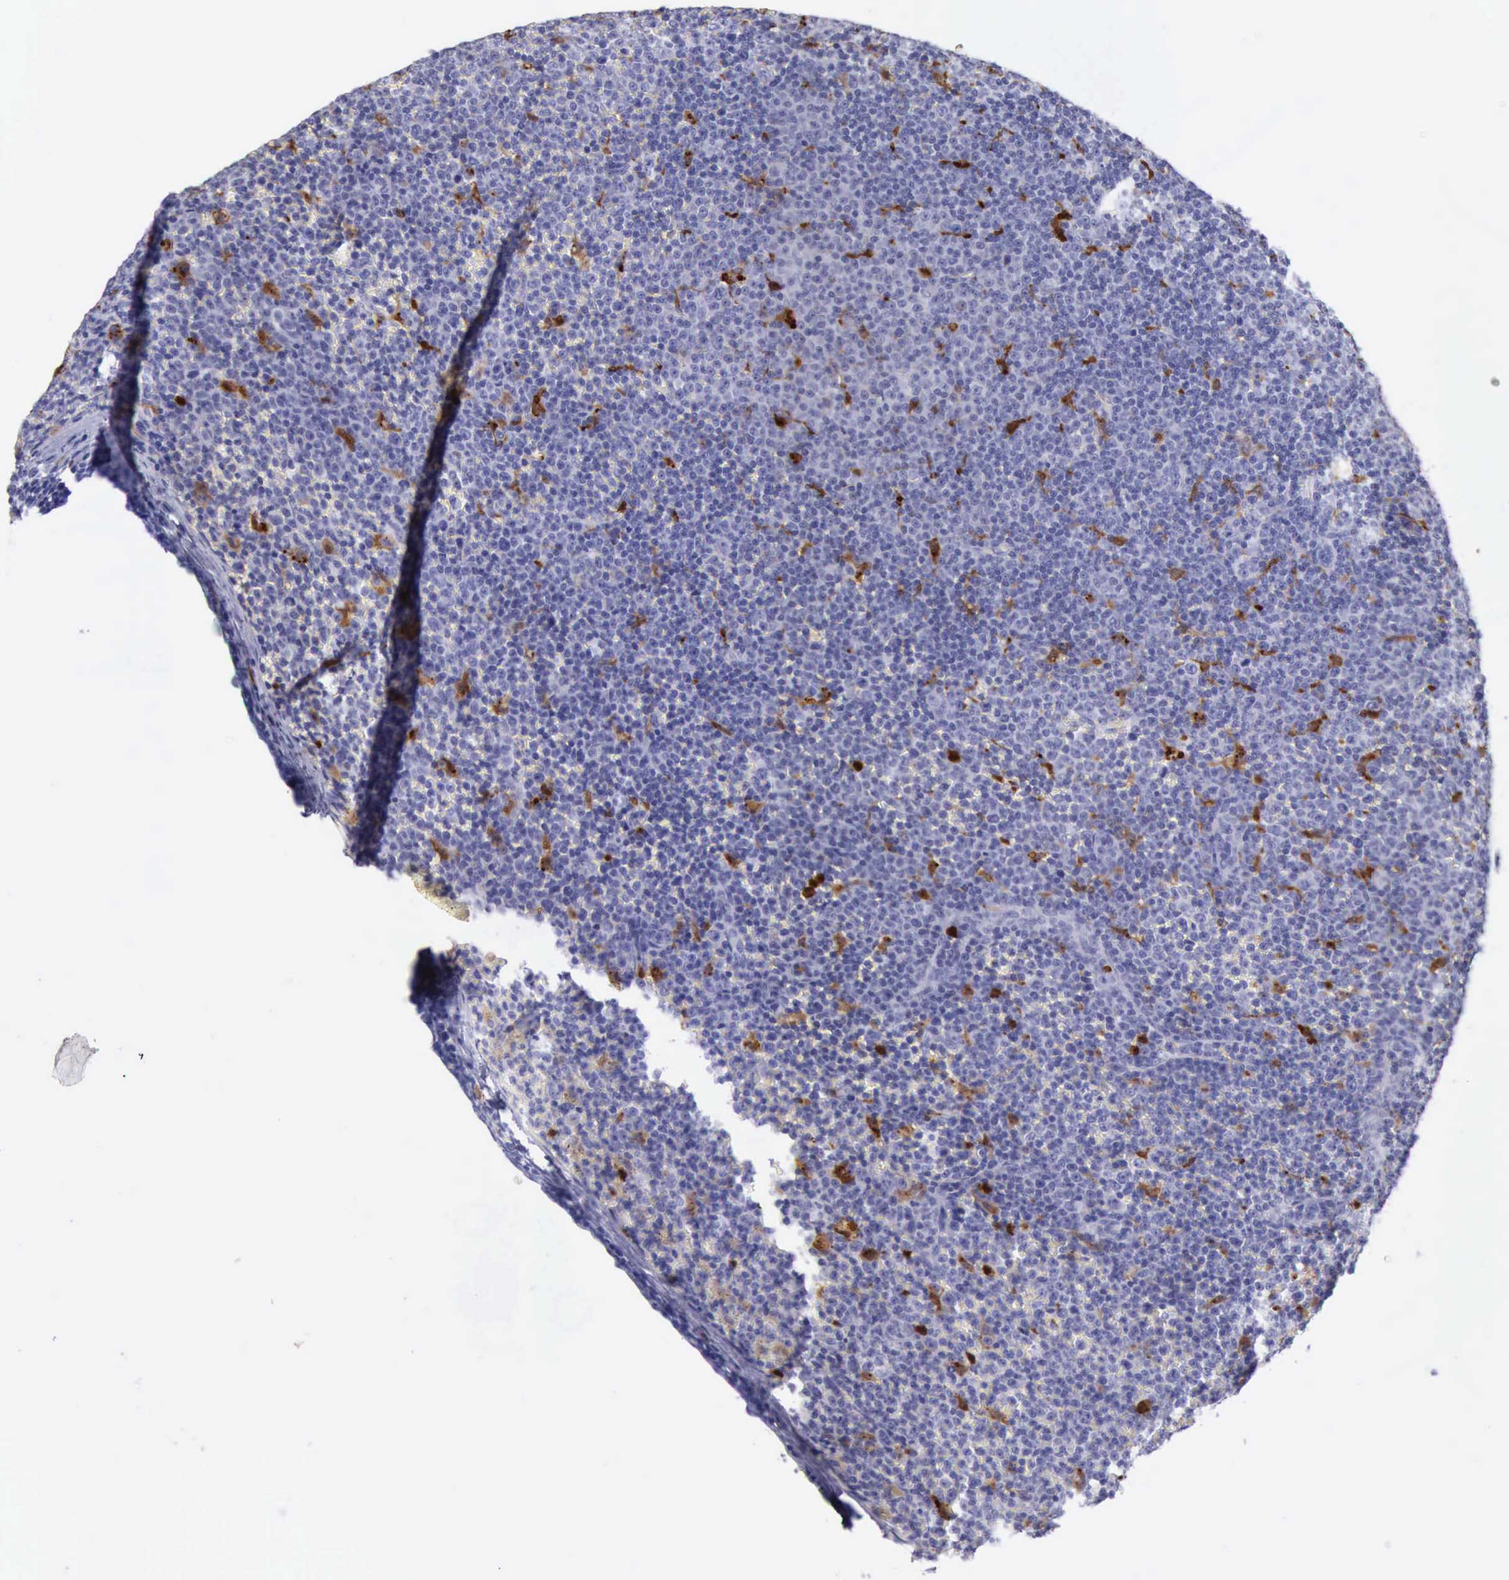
{"staining": {"intensity": "negative", "quantity": "none", "location": "none"}, "tissue": "lymphoma", "cell_type": "Tumor cells", "image_type": "cancer", "snomed": [{"axis": "morphology", "description": "Malignant lymphoma, non-Hodgkin's type, Low grade"}, {"axis": "topography", "description": "Lymph node"}], "caption": "Tumor cells are negative for brown protein staining in lymphoma.", "gene": "CSTA", "patient": {"sex": "male", "age": 50}}